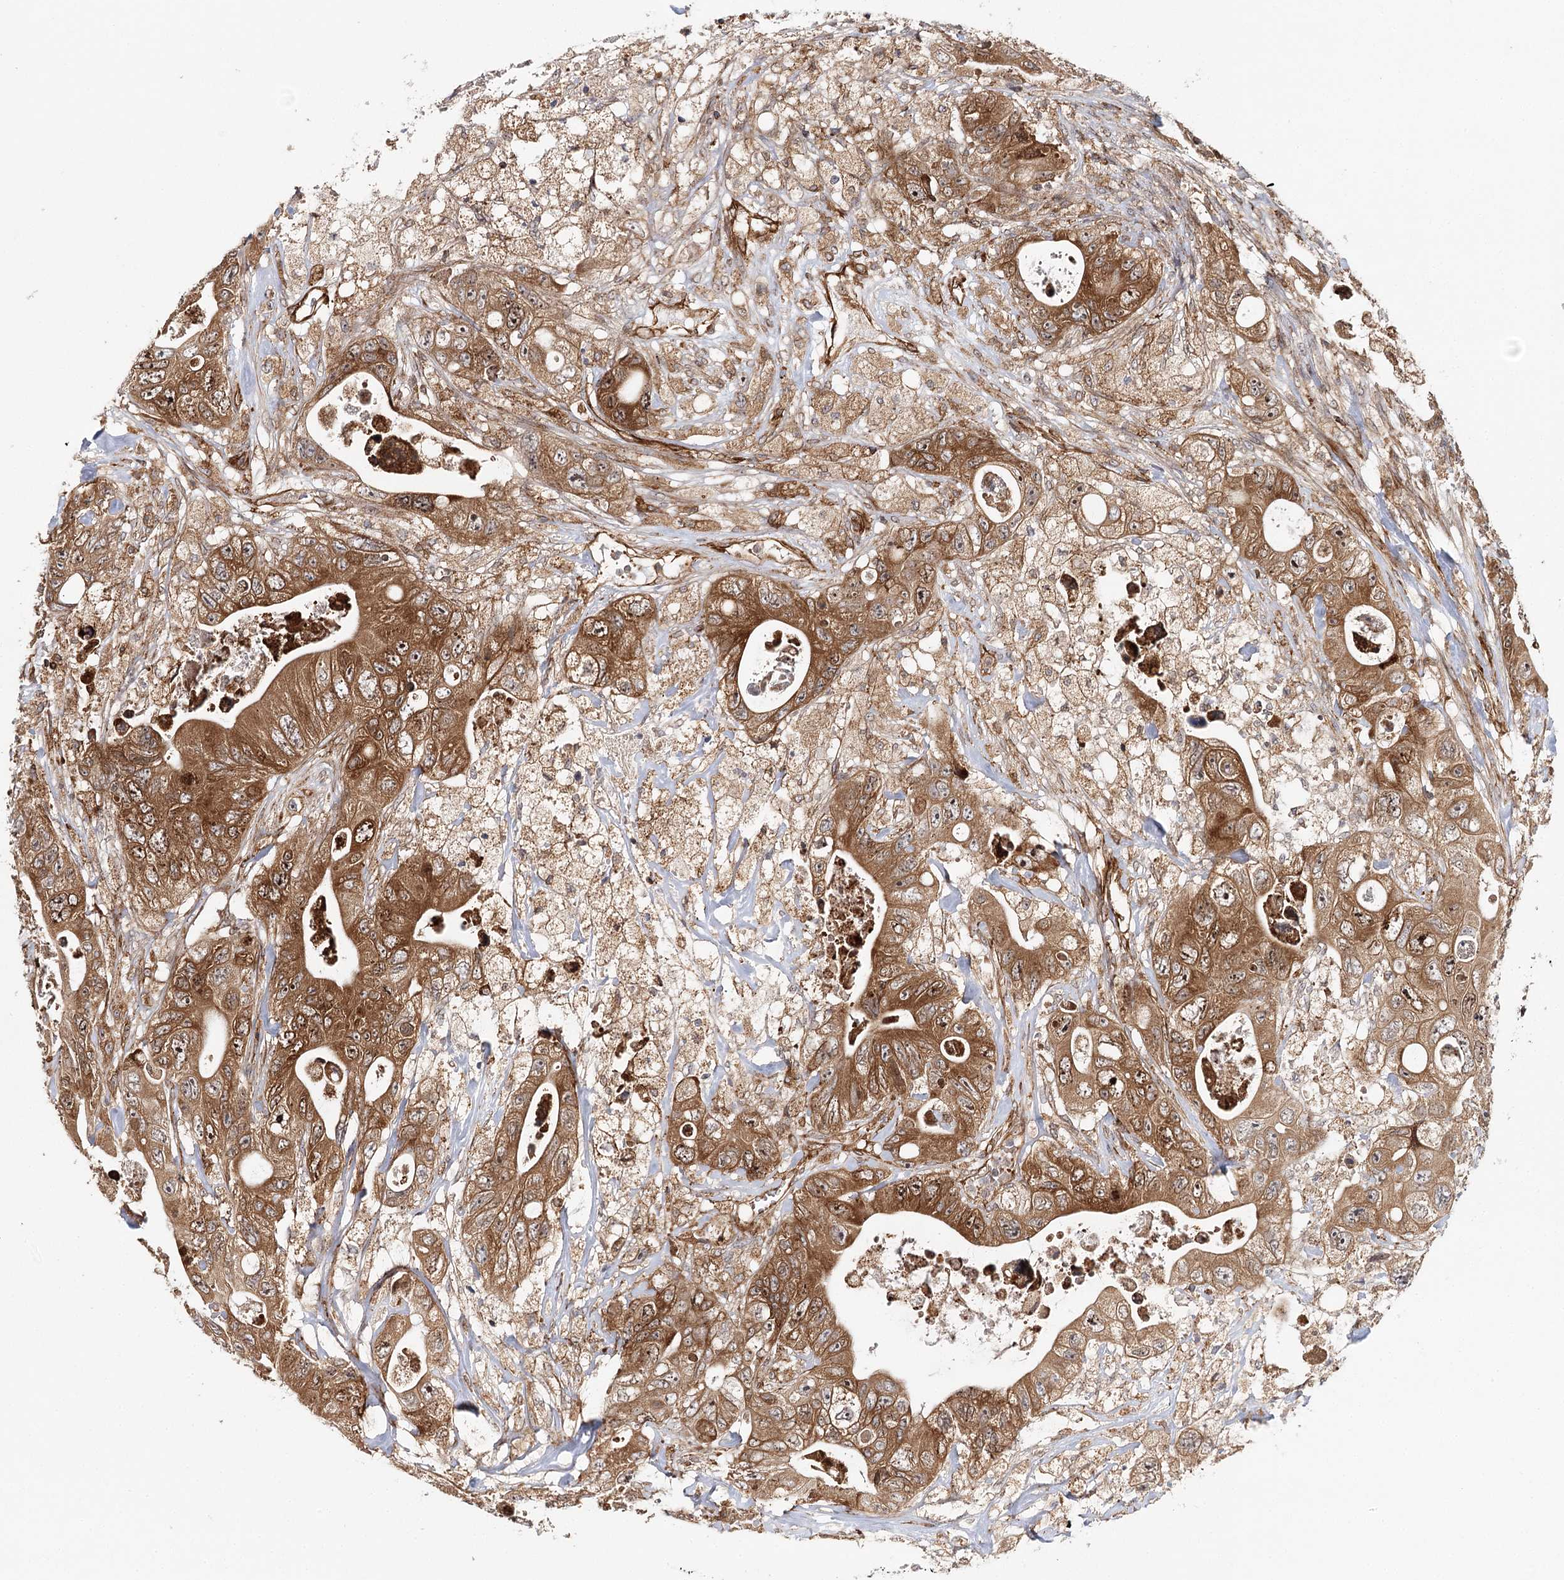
{"staining": {"intensity": "moderate", "quantity": ">75%", "location": "cytoplasmic/membranous,nuclear"}, "tissue": "colorectal cancer", "cell_type": "Tumor cells", "image_type": "cancer", "snomed": [{"axis": "morphology", "description": "Adenocarcinoma, NOS"}, {"axis": "topography", "description": "Colon"}], "caption": "Brown immunohistochemical staining in colorectal cancer reveals moderate cytoplasmic/membranous and nuclear staining in about >75% of tumor cells.", "gene": "MKNK1", "patient": {"sex": "female", "age": 46}}